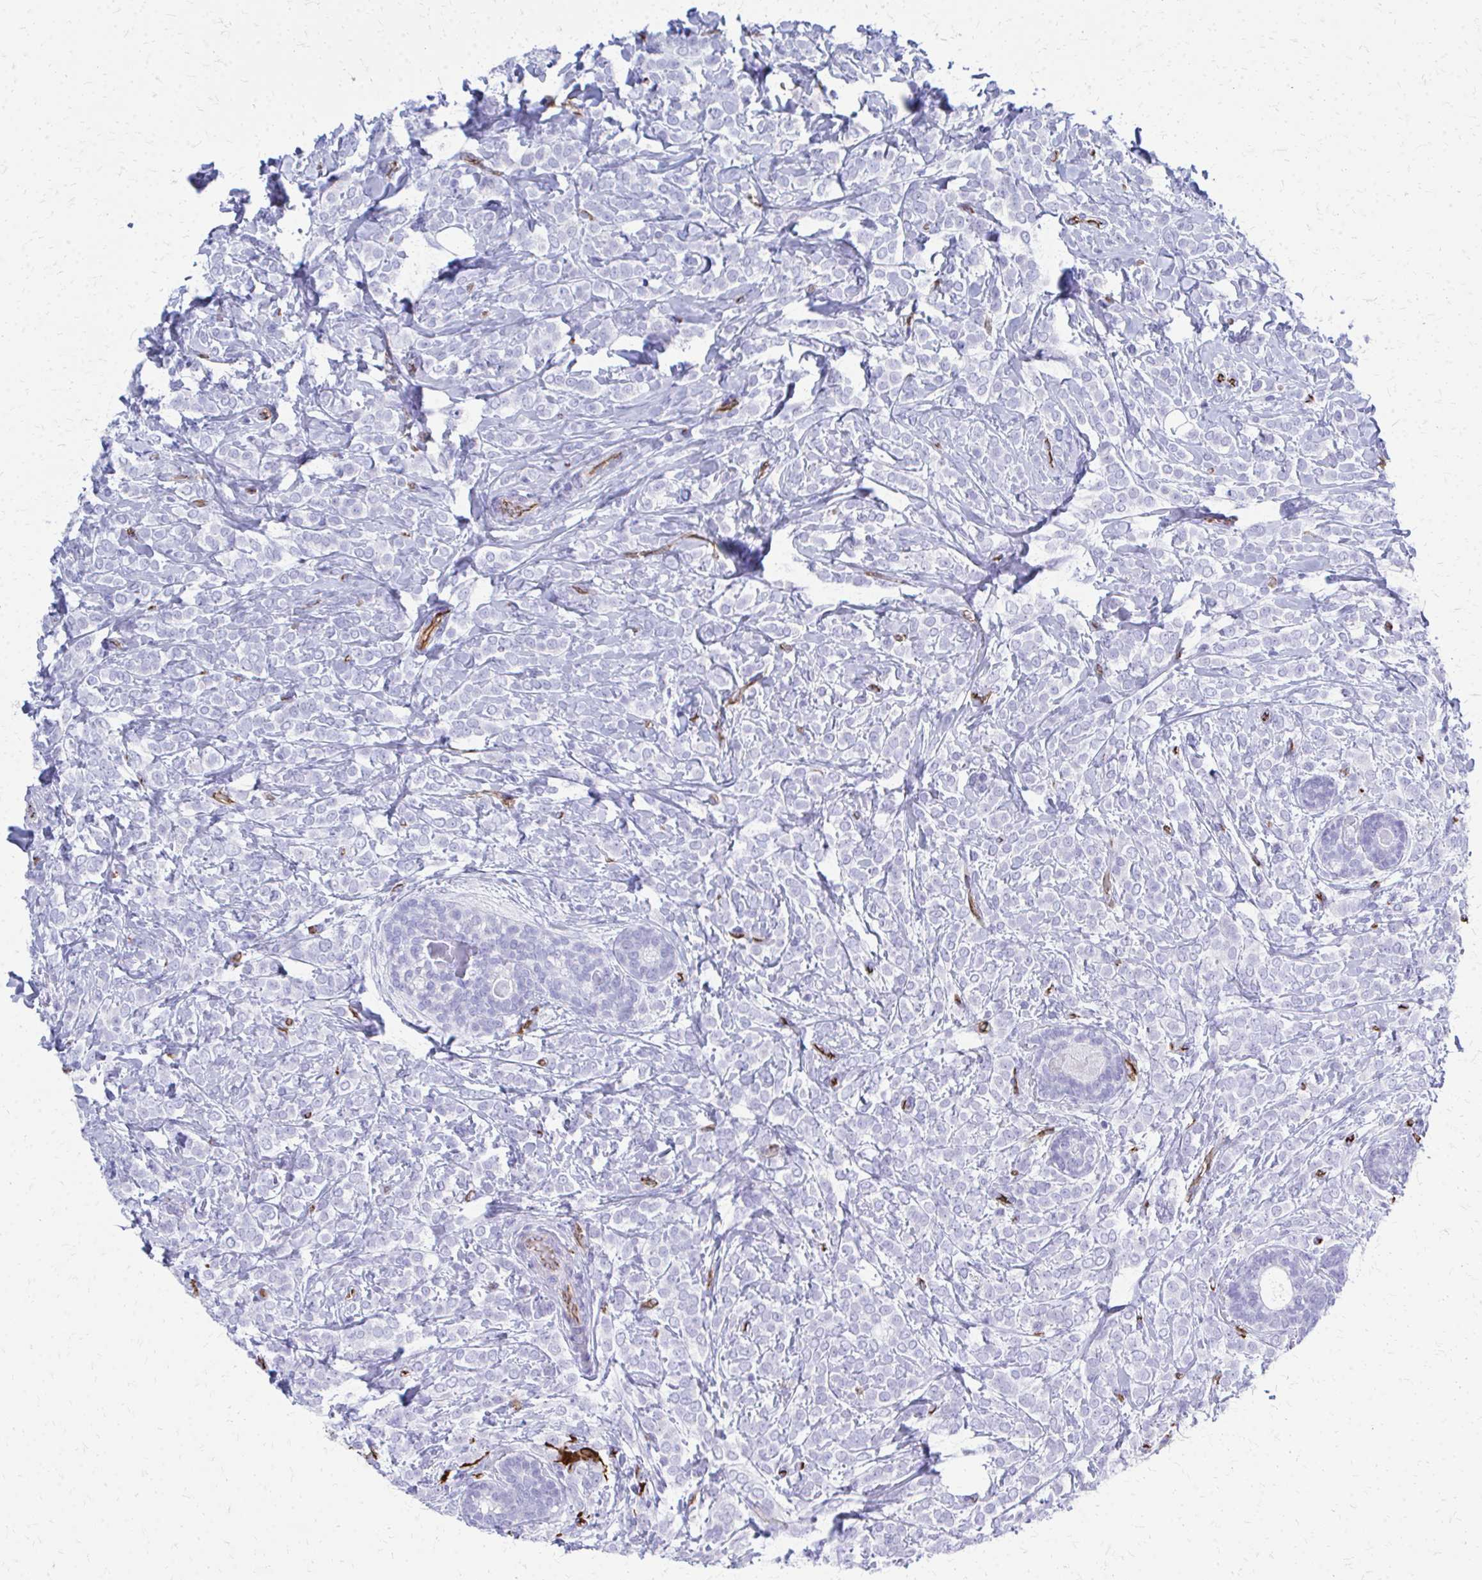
{"staining": {"intensity": "negative", "quantity": "none", "location": "none"}, "tissue": "breast cancer", "cell_type": "Tumor cells", "image_type": "cancer", "snomed": [{"axis": "morphology", "description": "Lobular carcinoma"}, {"axis": "topography", "description": "Breast"}], "caption": "This is an immunohistochemistry (IHC) photomicrograph of human breast cancer (lobular carcinoma). There is no expression in tumor cells.", "gene": "TPSG1", "patient": {"sex": "female", "age": 49}}